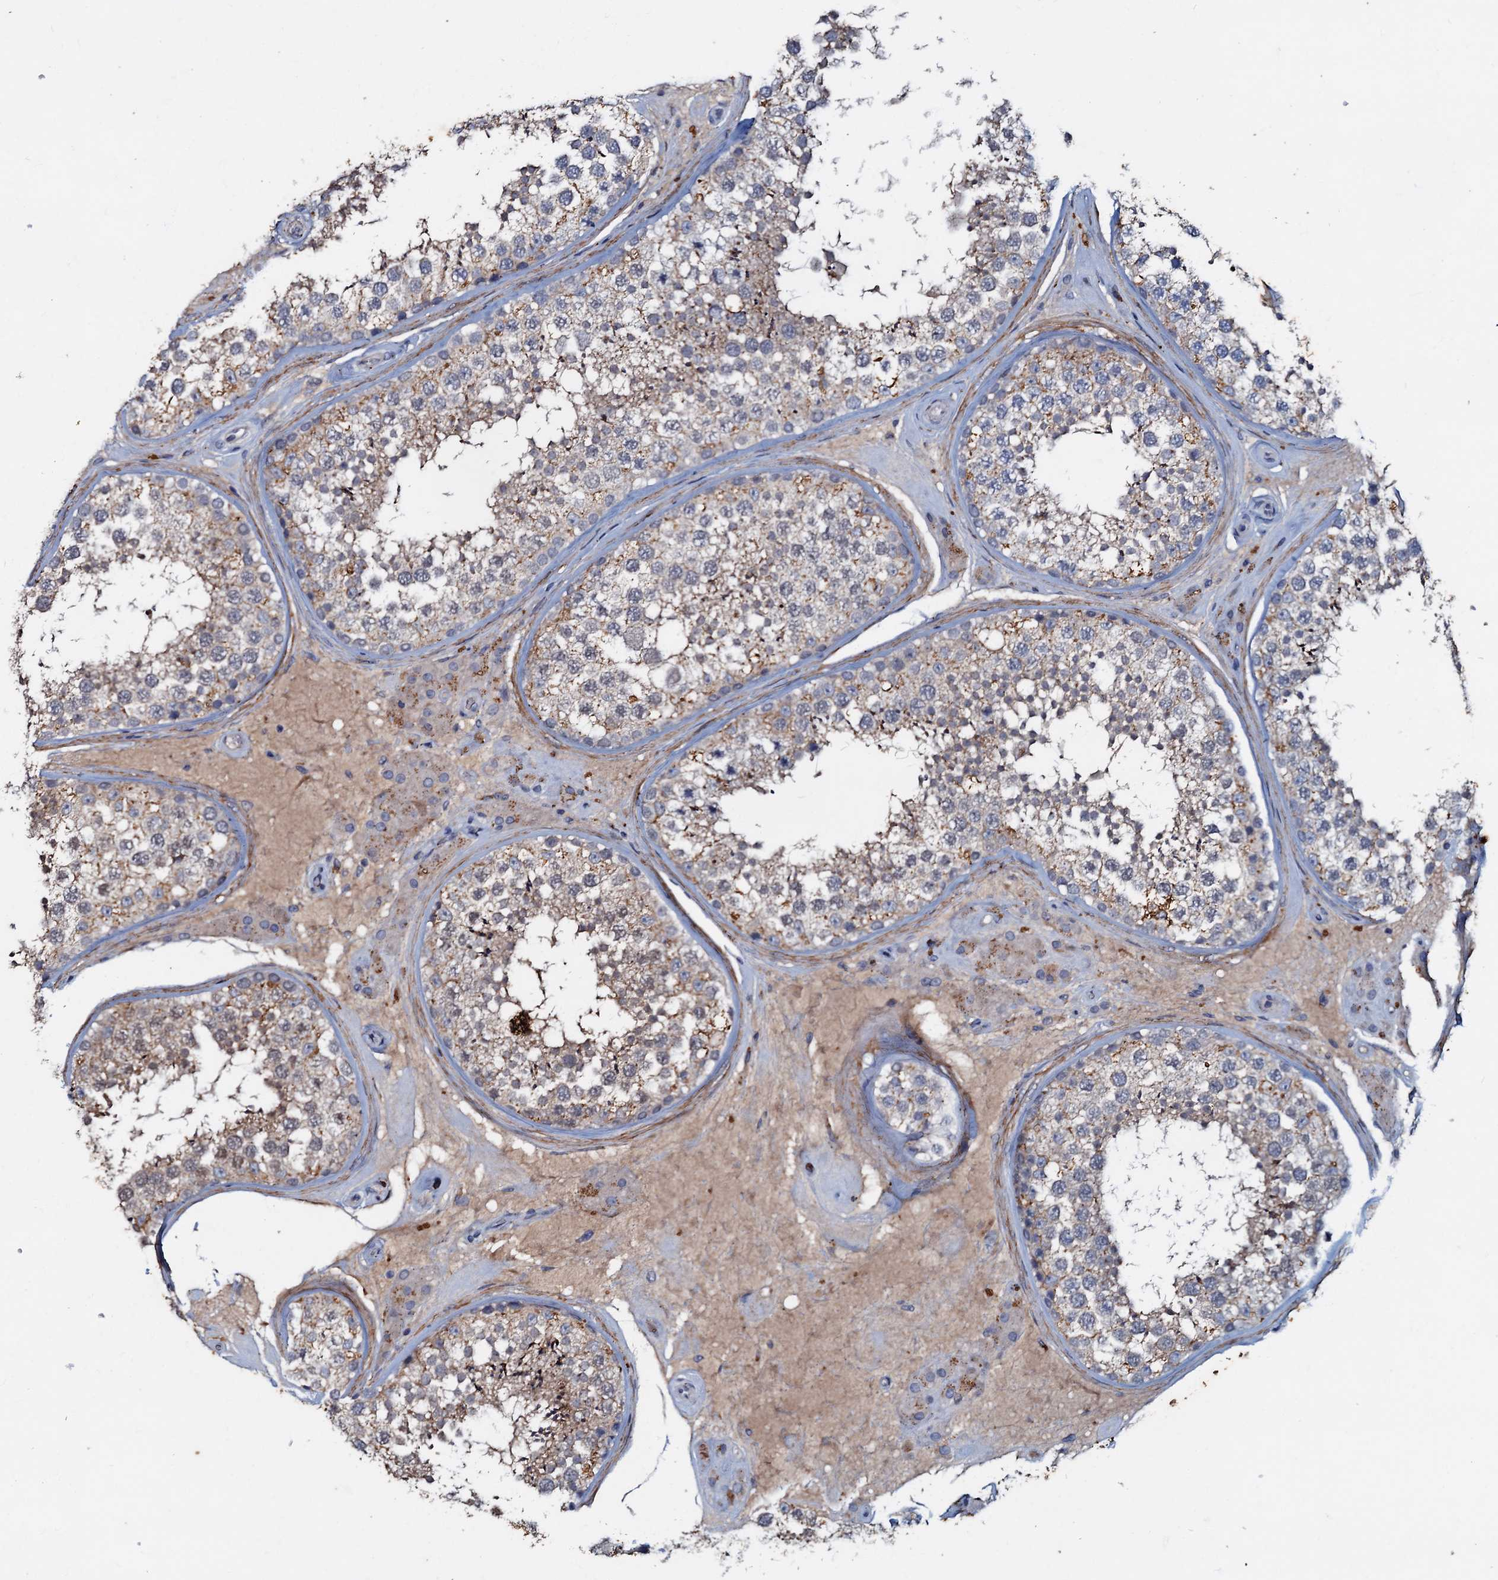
{"staining": {"intensity": "moderate", "quantity": "25%-75%", "location": "cytoplasmic/membranous,nuclear"}, "tissue": "testis", "cell_type": "Cells in seminiferous ducts", "image_type": "normal", "snomed": [{"axis": "morphology", "description": "Normal tissue, NOS"}, {"axis": "topography", "description": "Testis"}], "caption": "Immunohistochemistry (IHC) photomicrograph of unremarkable testis stained for a protein (brown), which exhibits medium levels of moderate cytoplasmic/membranous,nuclear staining in approximately 25%-75% of cells in seminiferous ducts.", "gene": "MANSC4", "patient": {"sex": "male", "age": 46}}